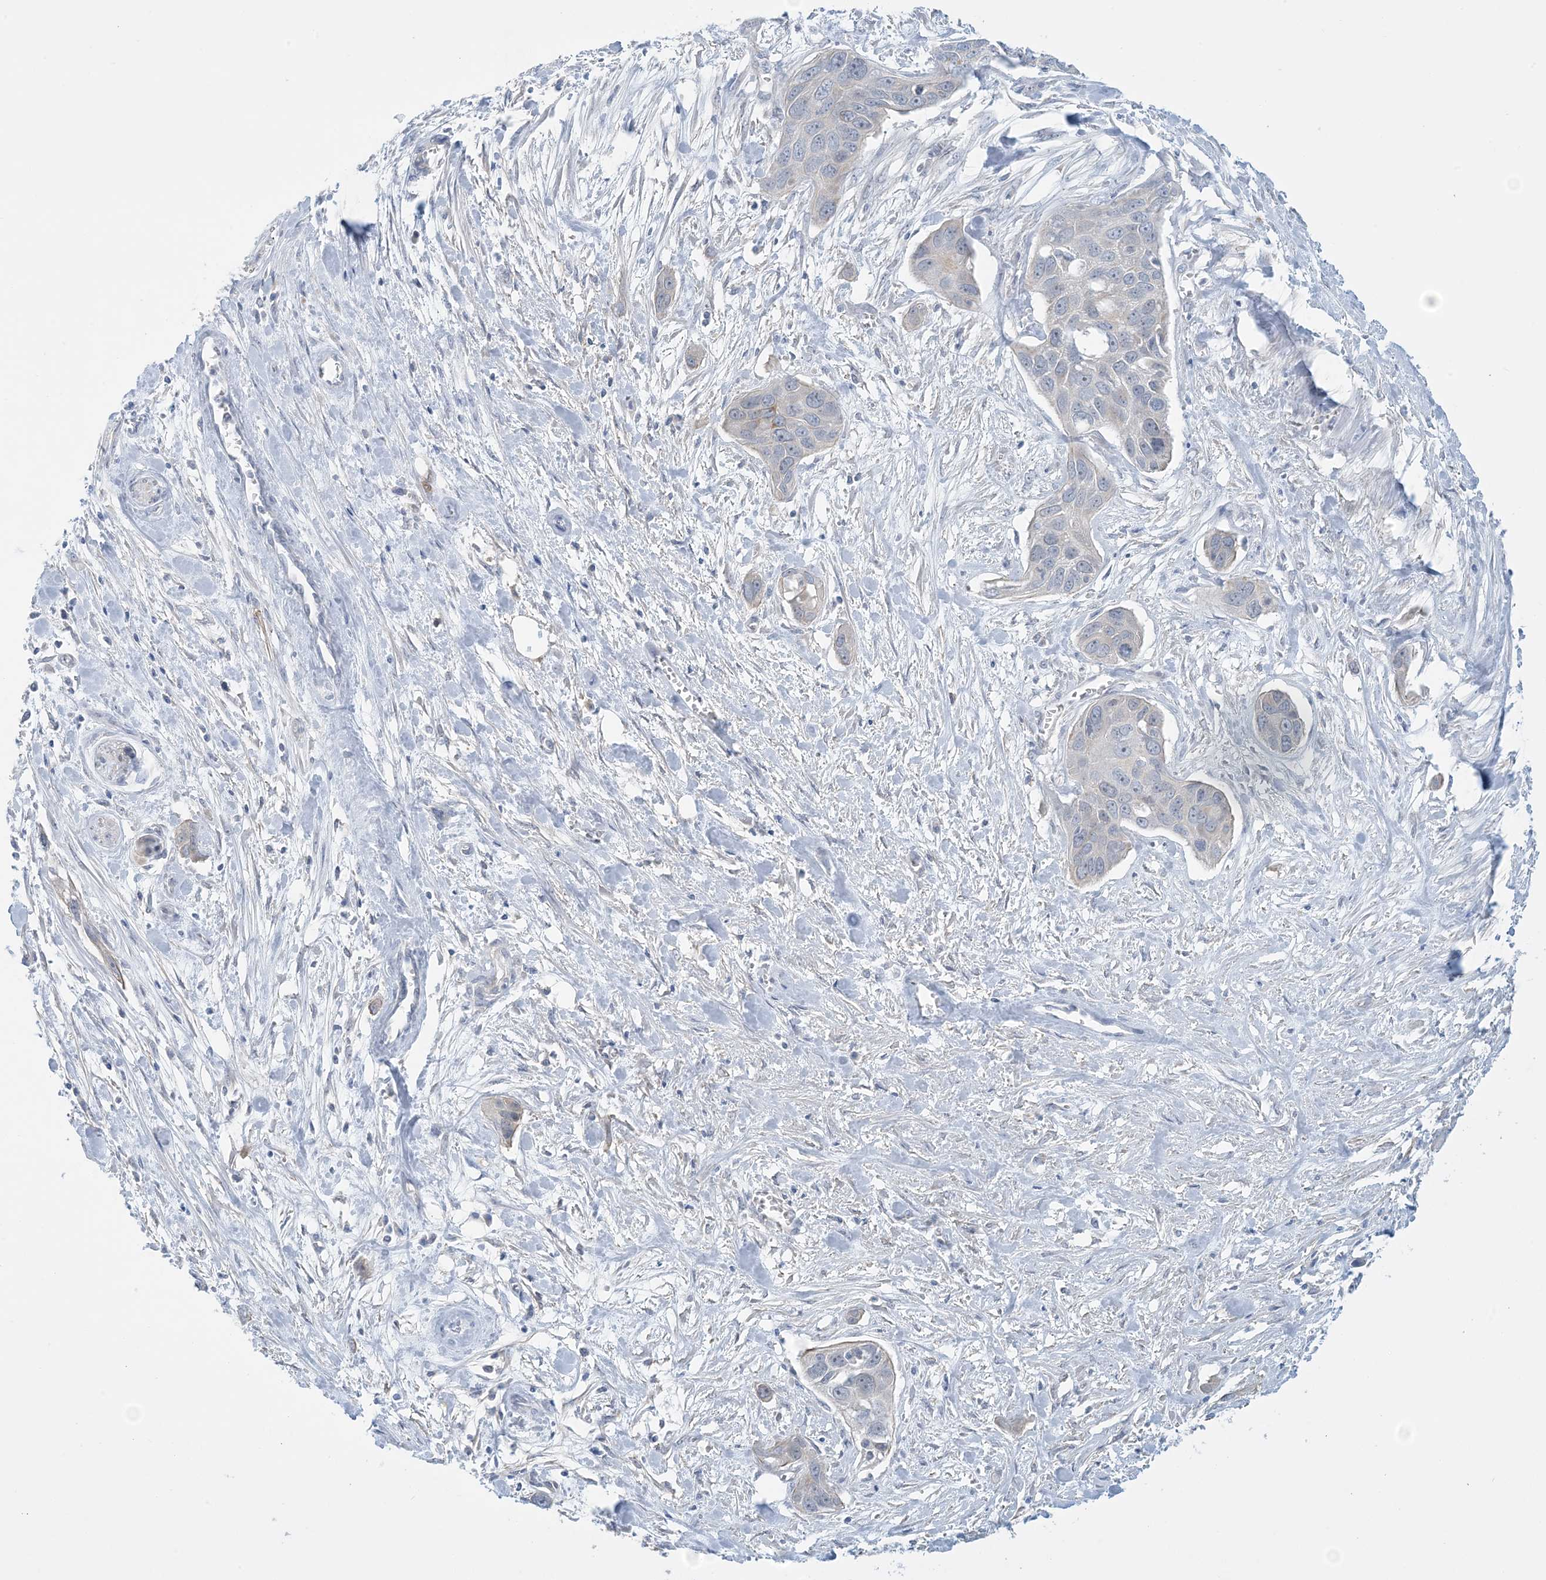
{"staining": {"intensity": "negative", "quantity": "none", "location": "none"}, "tissue": "pancreatic cancer", "cell_type": "Tumor cells", "image_type": "cancer", "snomed": [{"axis": "morphology", "description": "Adenocarcinoma, NOS"}, {"axis": "topography", "description": "Pancreas"}], "caption": "This is an immunohistochemistry image of pancreatic cancer (adenocarcinoma). There is no positivity in tumor cells.", "gene": "MRPS18A", "patient": {"sex": "female", "age": 60}}